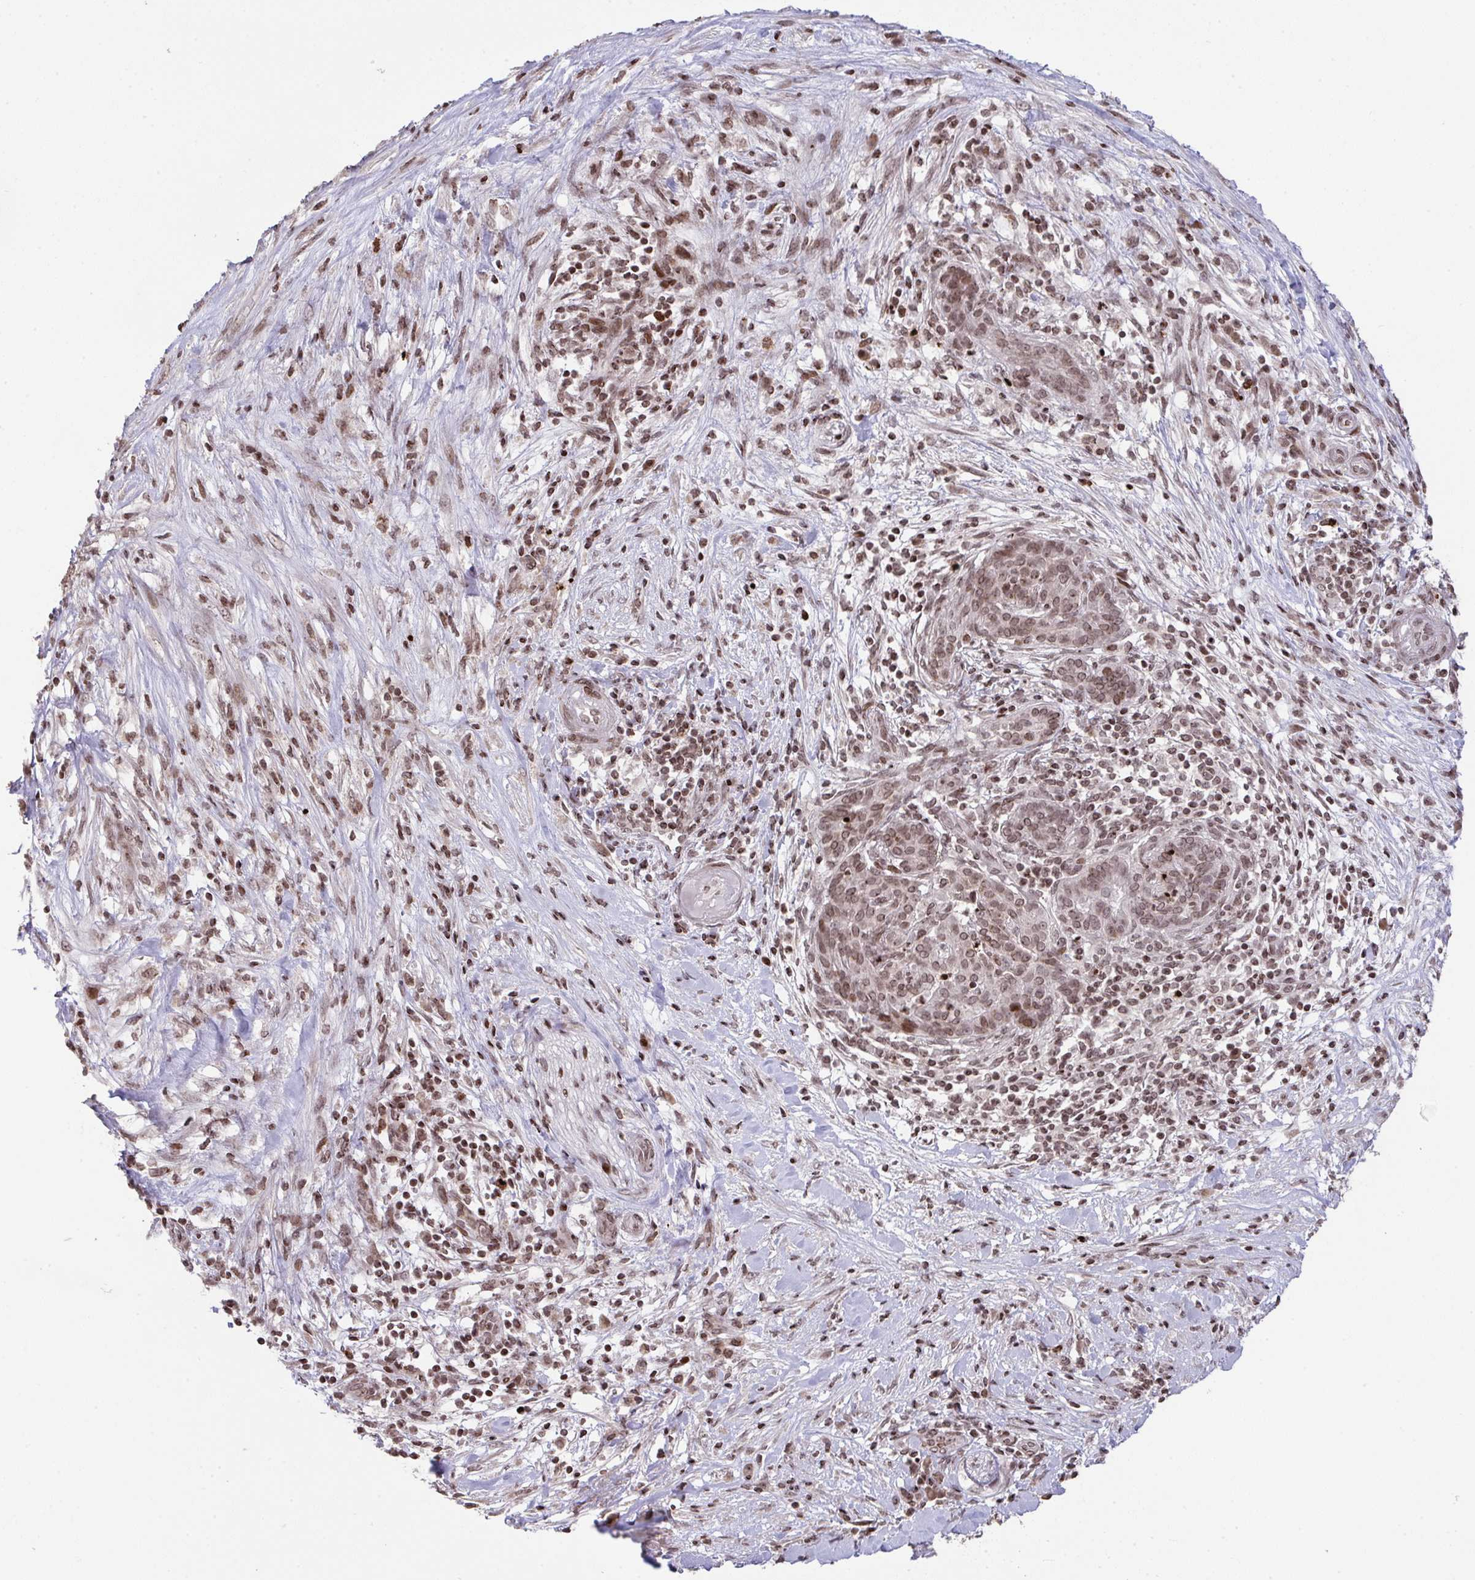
{"staining": {"intensity": "moderate", "quantity": ">75%", "location": "nuclear"}, "tissue": "pancreatic cancer", "cell_type": "Tumor cells", "image_type": "cancer", "snomed": [{"axis": "morphology", "description": "Adenocarcinoma, NOS"}, {"axis": "topography", "description": "Pancreas"}], "caption": "IHC image of neoplastic tissue: pancreatic cancer (adenocarcinoma) stained using immunohistochemistry (IHC) displays medium levels of moderate protein expression localized specifically in the nuclear of tumor cells, appearing as a nuclear brown color.", "gene": "NIP7", "patient": {"sex": "male", "age": 44}}